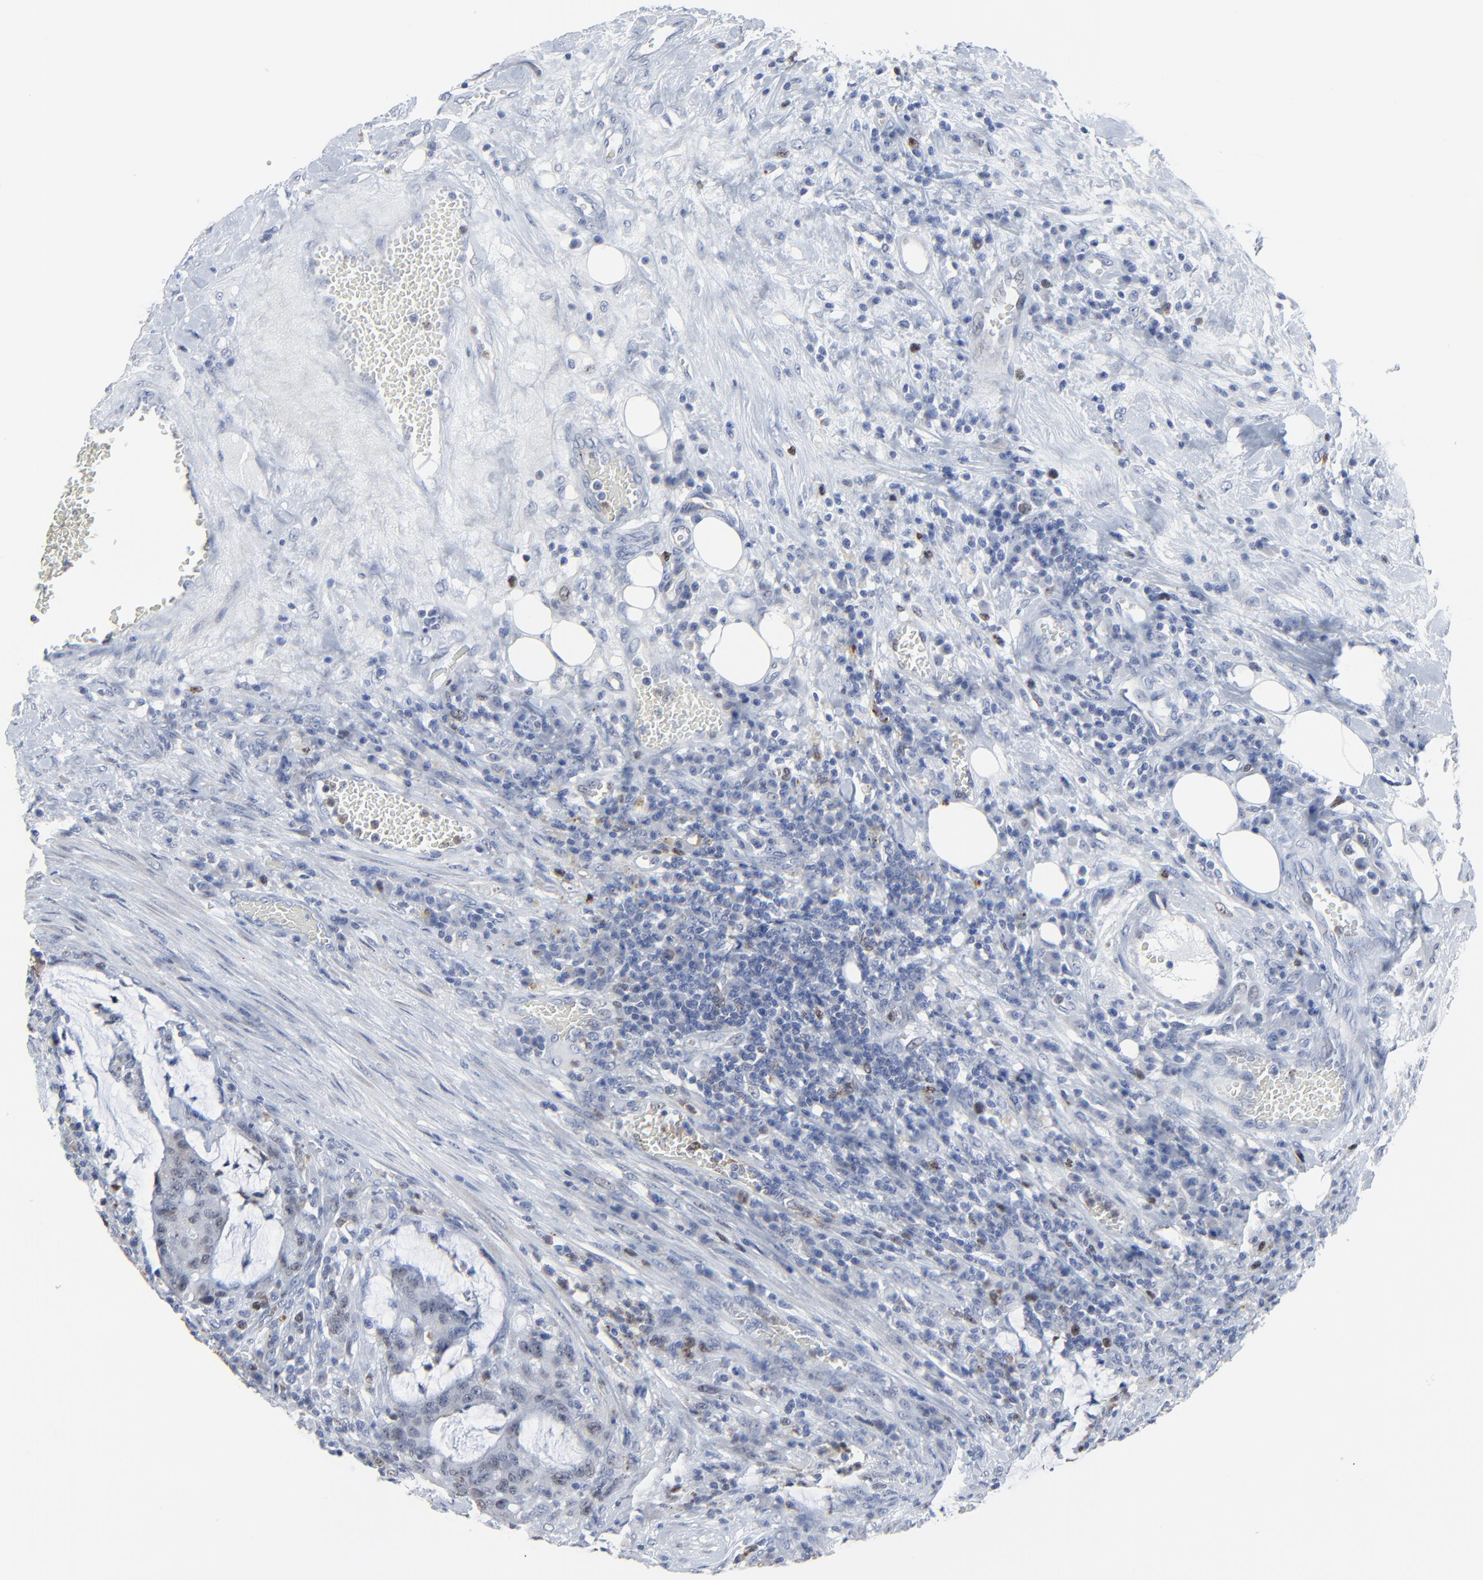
{"staining": {"intensity": "weak", "quantity": "<25%", "location": "nuclear"}, "tissue": "colorectal cancer", "cell_type": "Tumor cells", "image_type": "cancer", "snomed": [{"axis": "morphology", "description": "Adenocarcinoma, NOS"}, {"axis": "topography", "description": "Colon"}], "caption": "IHC photomicrograph of colorectal cancer (adenocarcinoma) stained for a protein (brown), which displays no expression in tumor cells.", "gene": "BIRC3", "patient": {"sex": "male", "age": 54}}